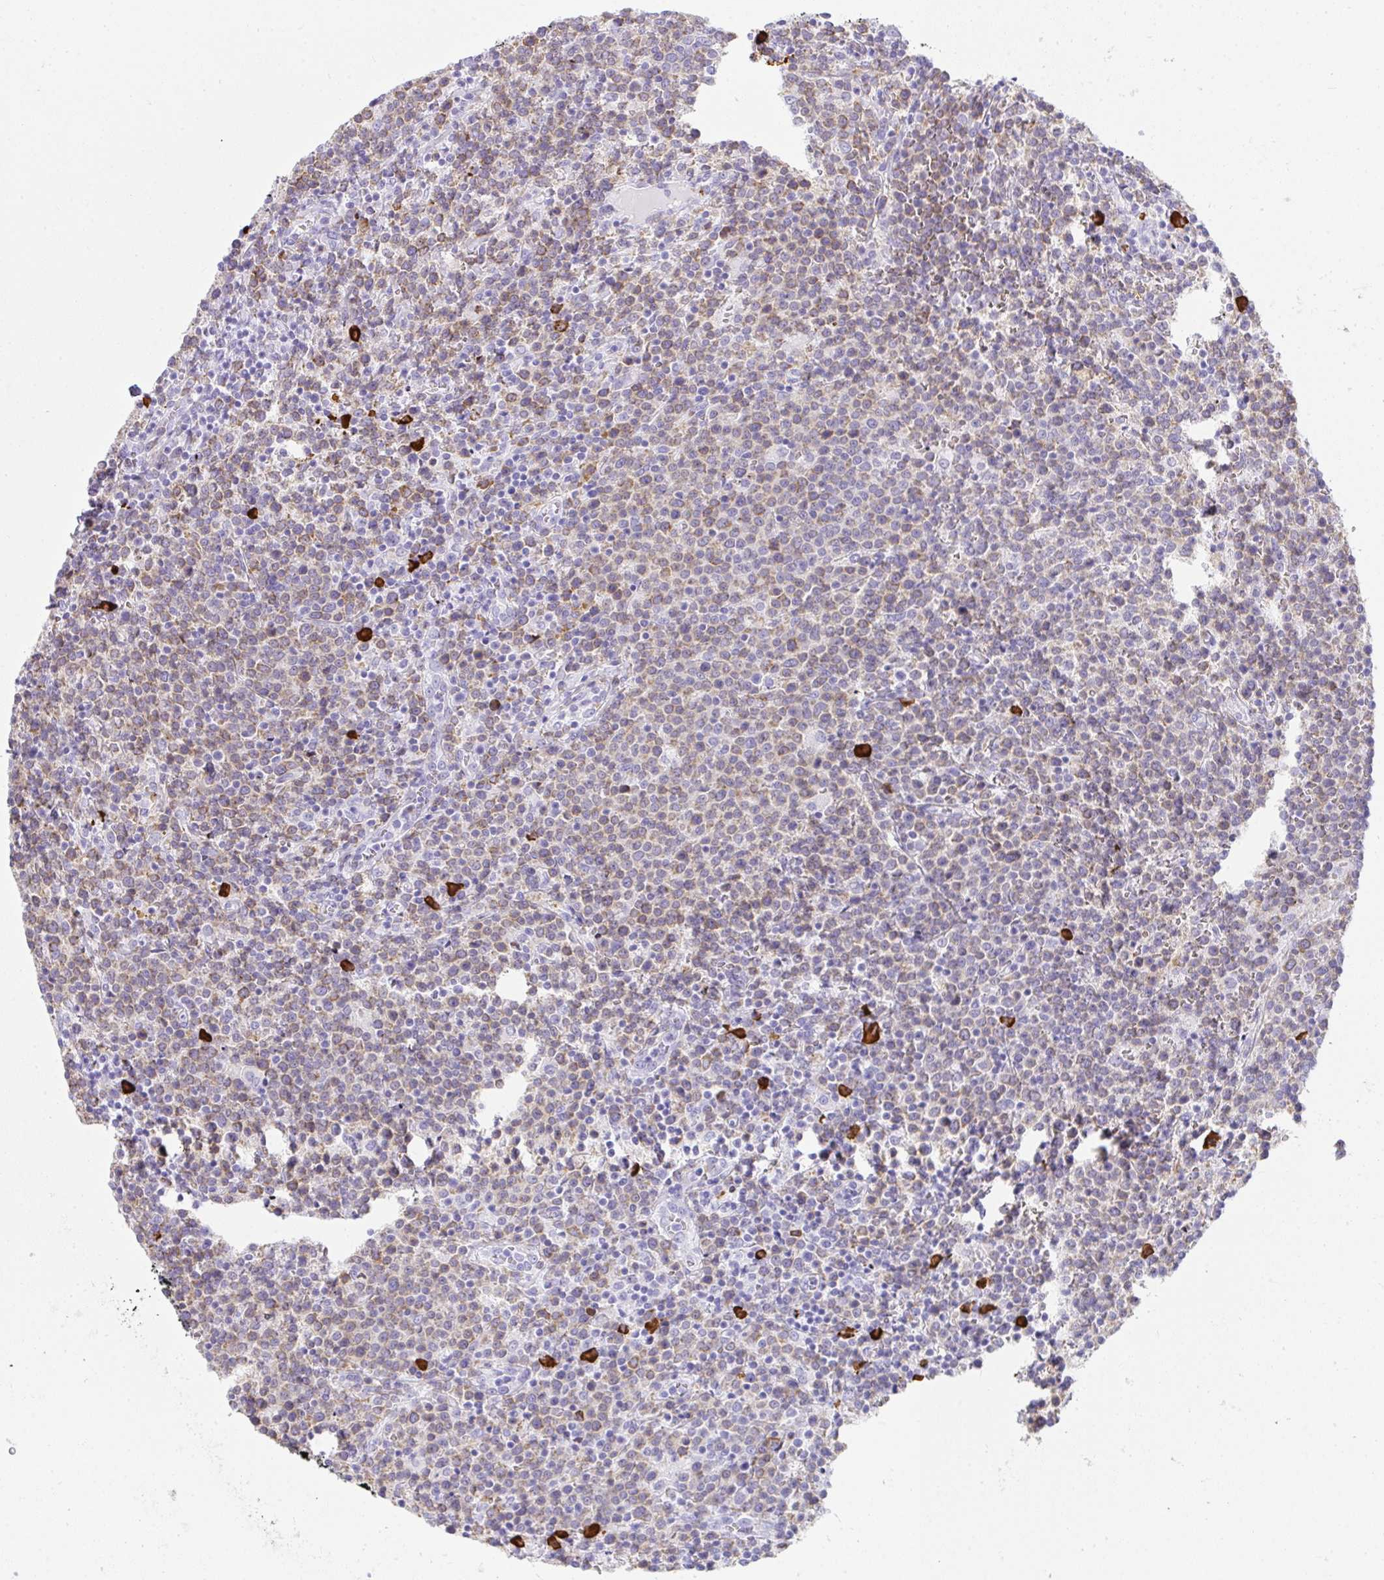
{"staining": {"intensity": "weak", "quantity": "25%-75%", "location": "cytoplasmic/membranous"}, "tissue": "lymphoma", "cell_type": "Tumor cells", "image_type": "cancer", "snomed": [{"axis": "morphology", "description": "Malignant lymphoma, non-Hodgkin's type, High grade"}, {"axis": "topography", "description": "Lymph node"}], "caption": "Brown immunohistochemical staining in human lymphoma displays weak cytoplasmic/membranous positivity in about 25%-75% of tumor cells.", "gene": "CDADC1", "patient": {"sex": "male", "age": 61}}